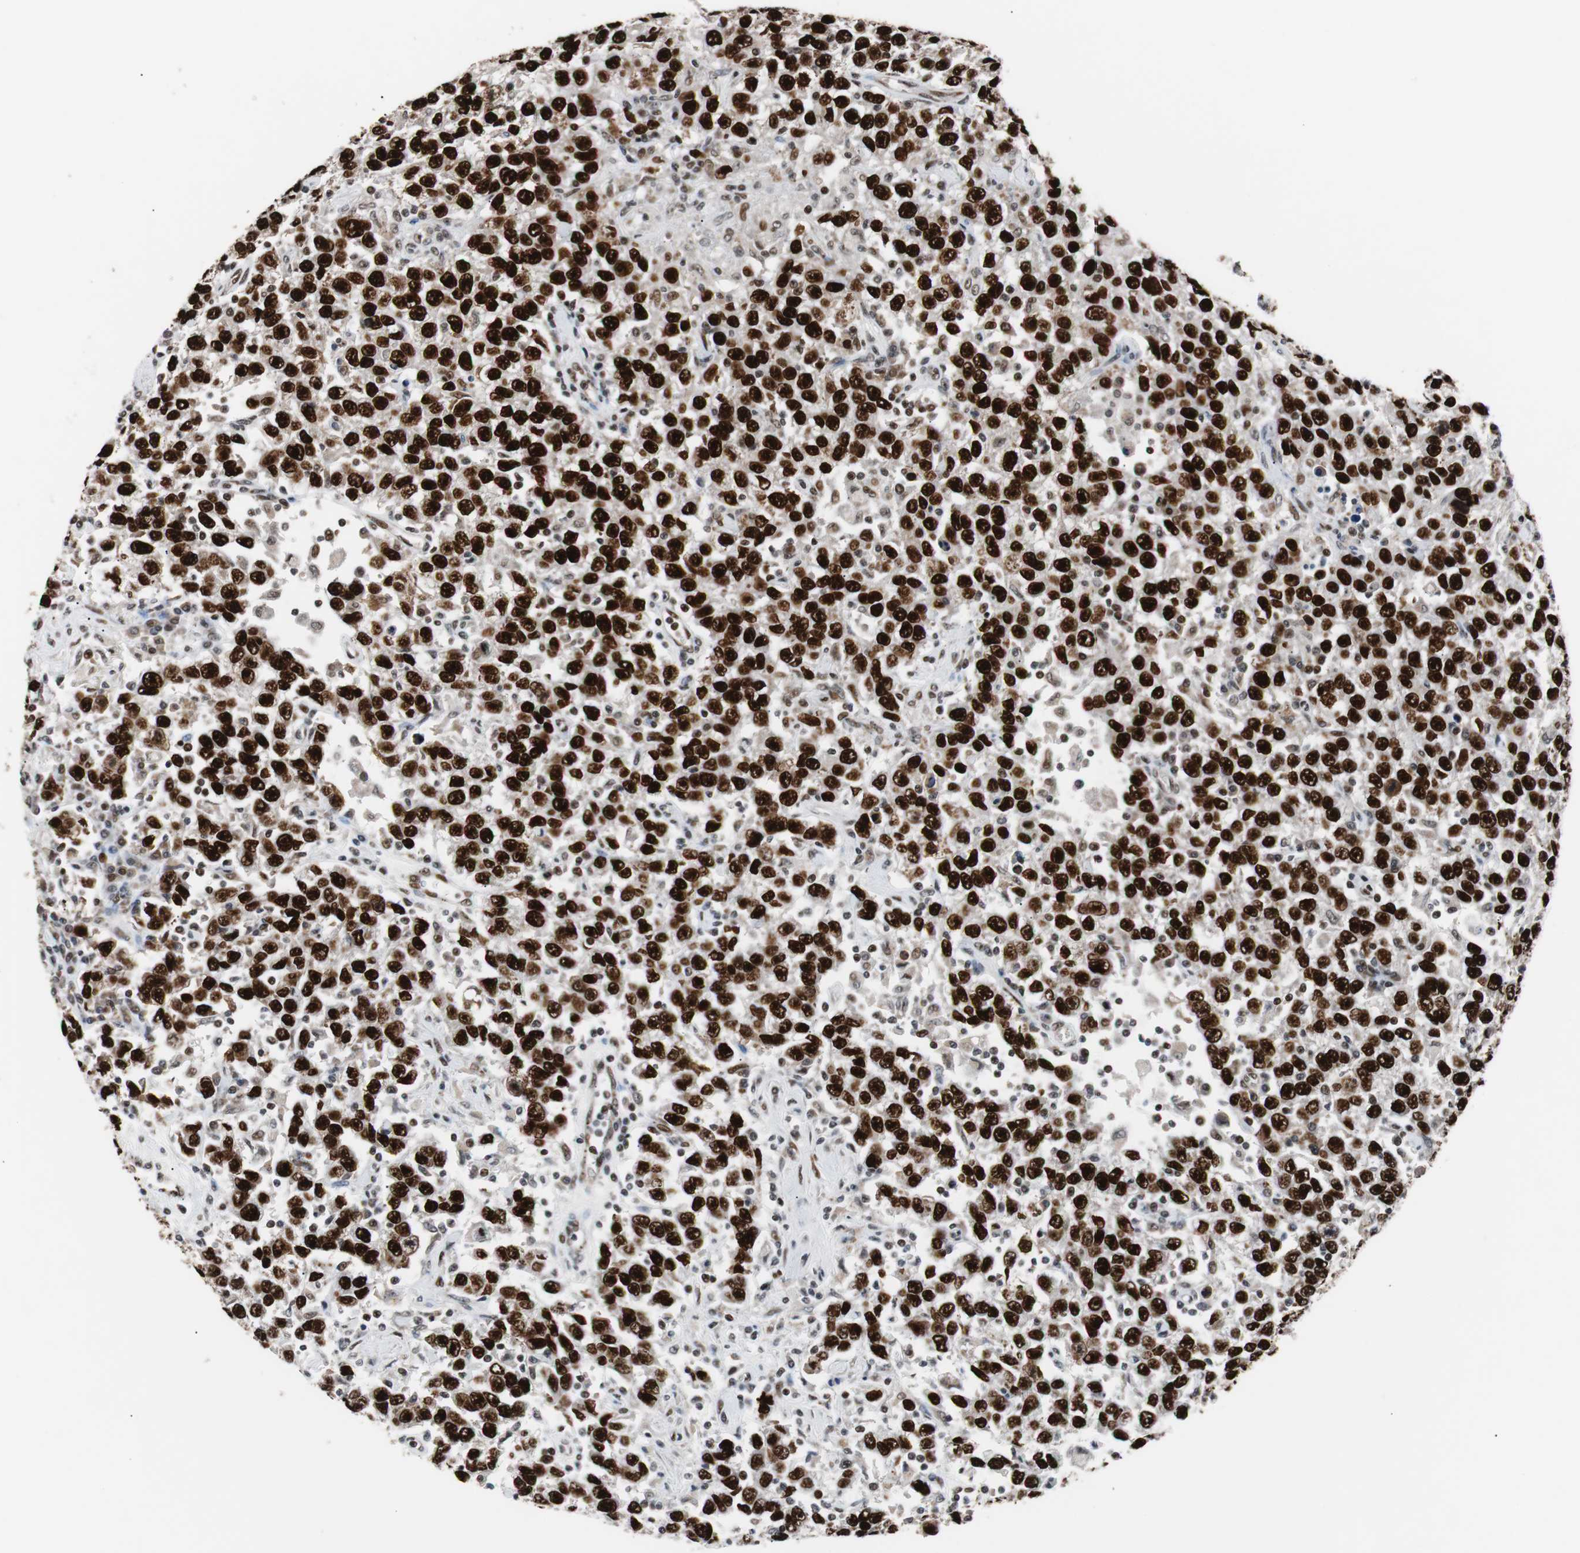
{"staining": {"intensity": "strong", "quantity": ">75%", "location": "nuclear"}, "tissue": "testis cancer", "cell_type": "Tumor cells", "image_type": "cancer", "snomed": [{"axis": "morphology", "description": "Seminoma, NOS"}, {"axis": "topography", "description": "Testis"}], "caption": "Strong nuclear positivity is present in about >75% of tumor cells in testis seminoma.", "gene": "NBL1", "patient": {"sex": "male", "age": 41}}